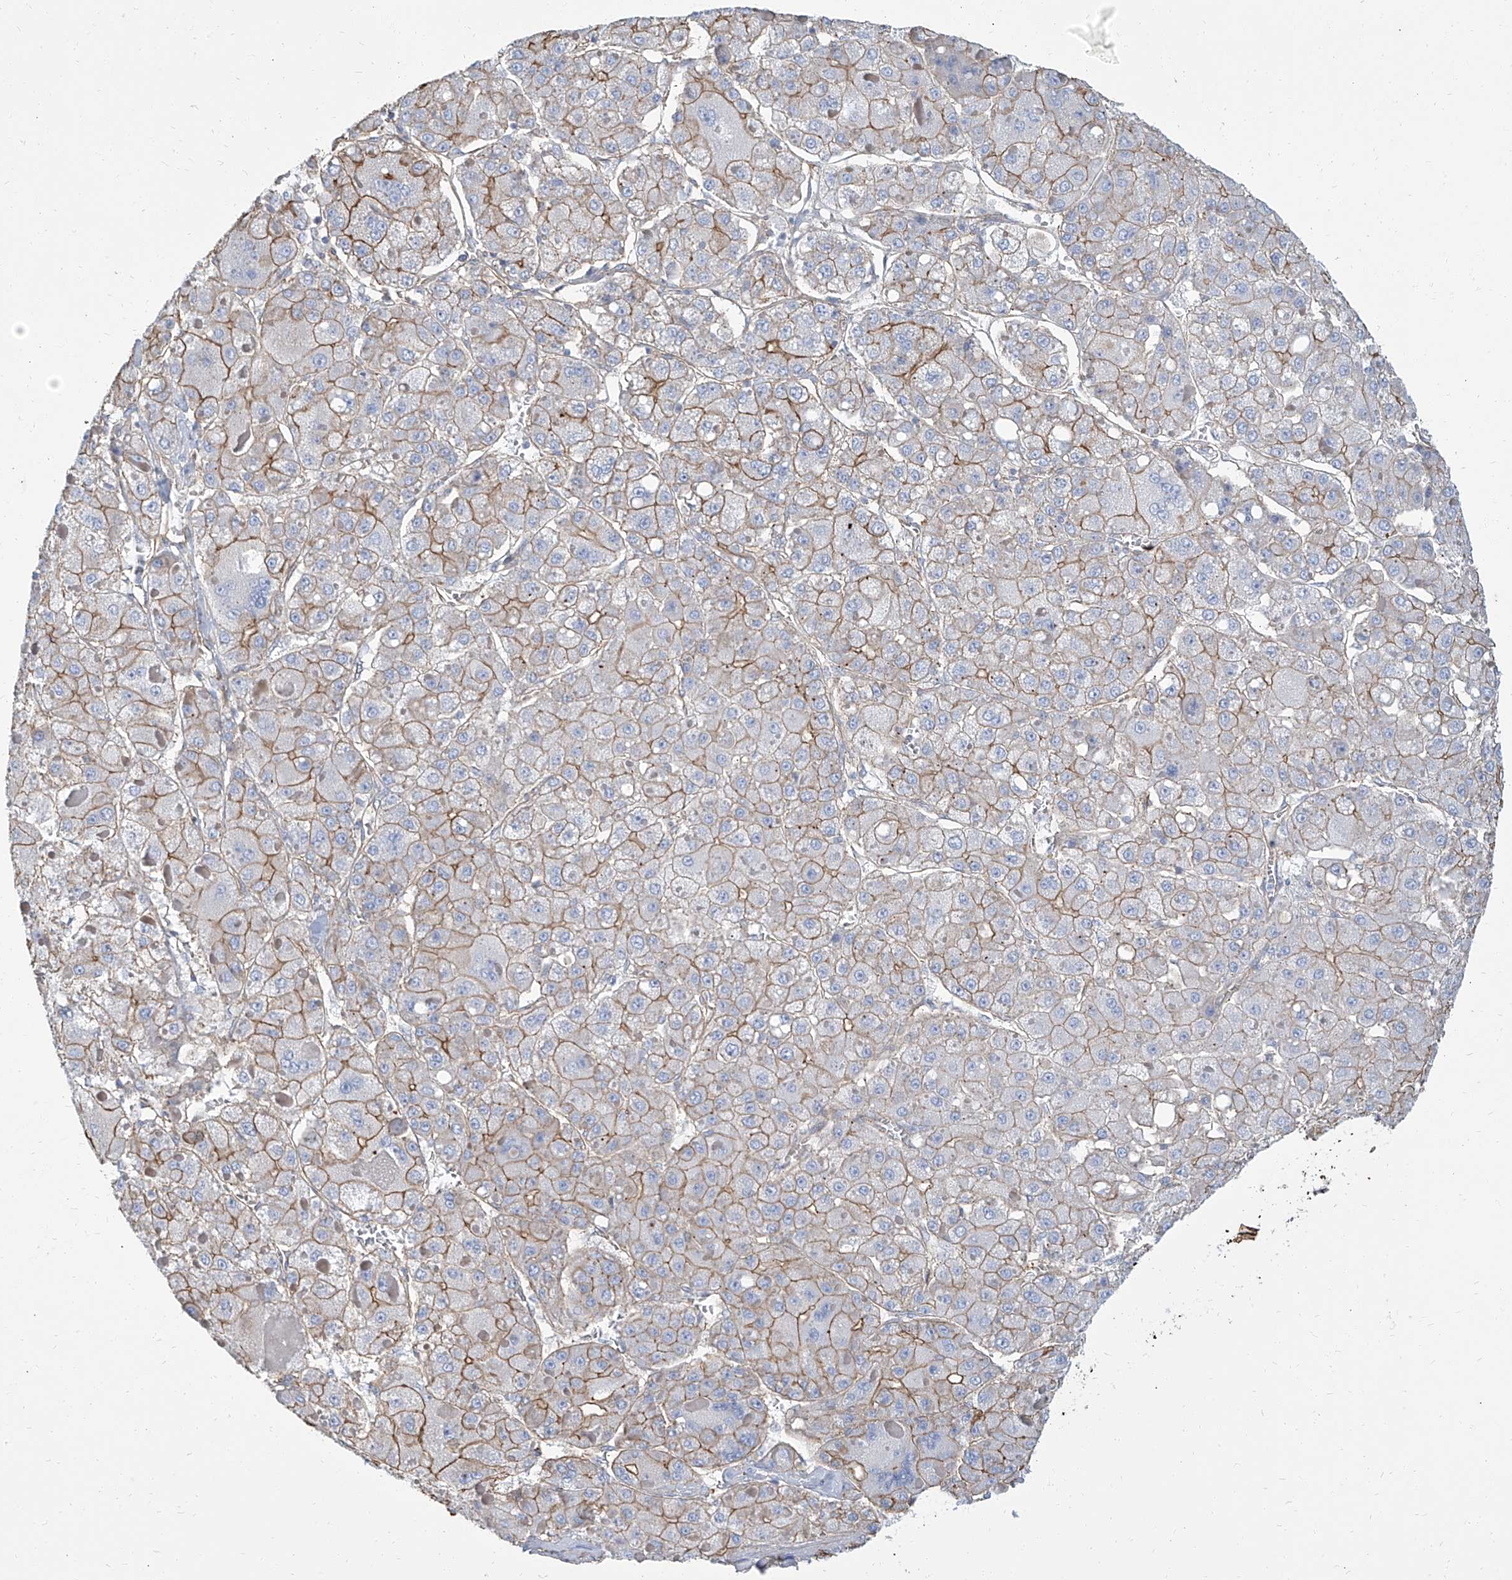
{"staining": {"intensity": "moderate", "quantity": ">75%", "location": "cytoplasmic/membranous"}, "tissue": "liver cancer", "cell_type": "Tumor cells", "image_type": "cancer", "snomed": [{"axis": "morphology", "description": "Carcinoma, Hepatocellular, NOS"}, {"axis": "topography", "description": "Liver"}], "caption": "Protein positivity by immunohistochemistry shows moderate cytoplasmic/membranous expression in approximately >75% of tumor cells in liver cancer (hepatocellular carcinoma).", "gene": "TXLNB", "patient": {"sex": "female", "age": 73}}